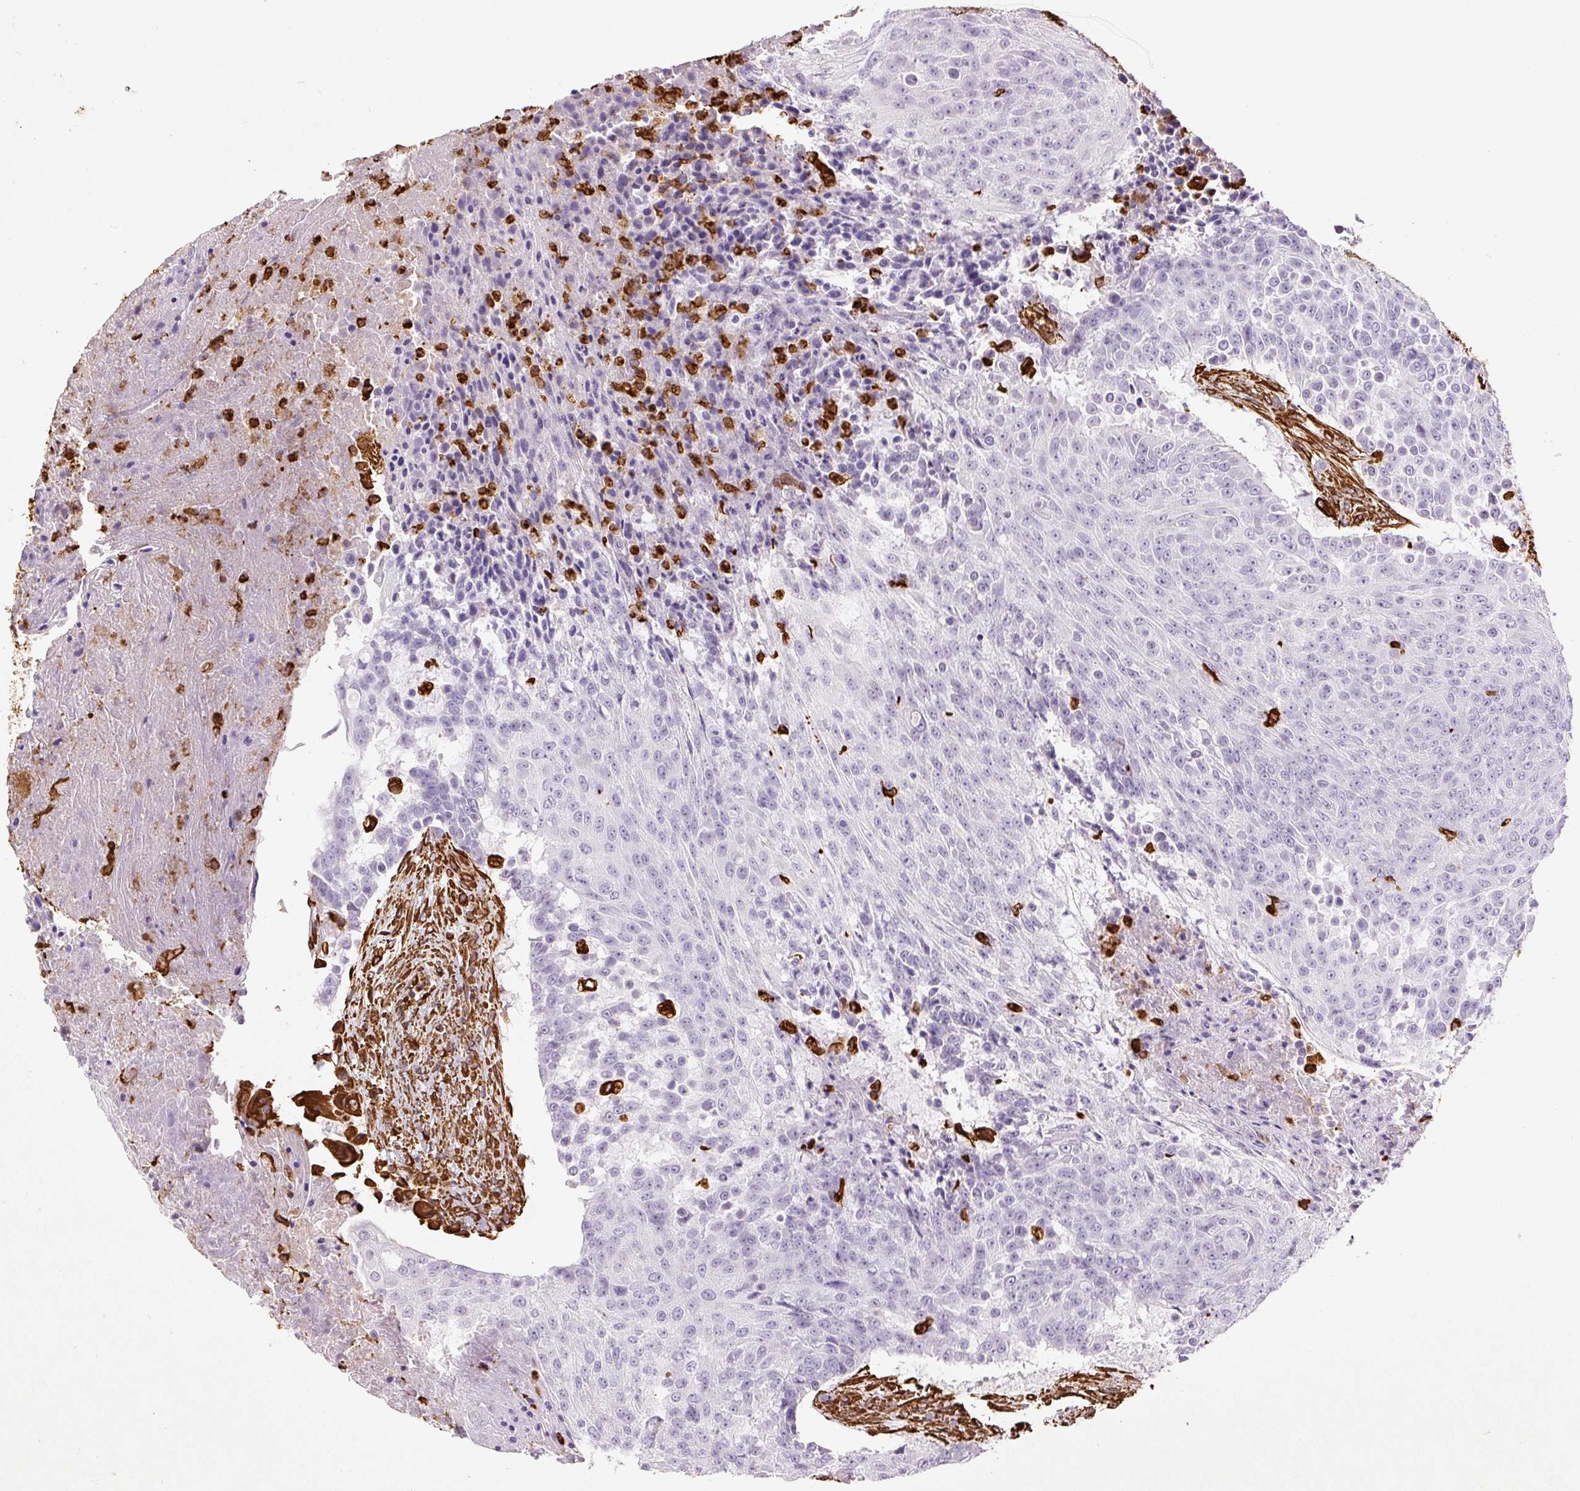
{"staining": {"intensity": "negative", "quantity": "none", "location": "none"}, "tissue": "urothelial cancer", "cell_type": "Tumor cells", "image_type": "cancer", "snomed": [{"axis": "morphology", "description": "Urothelial carcinoma, High grade"}, {"axis": "topography", "description": "Urinary bladder"}], "caption": "DAB immunohistochemical staining of human urothelial carcinoma (high-grade) reveals no significant positivity in tumor cells. The staining was performed using DAB to visualize the protein expression in brown, while the nuclei were stained in blue with hematoxylin (Magnification: 20x).", "gene": "VIM", "patient": {"sex": "female", "age": 63}}